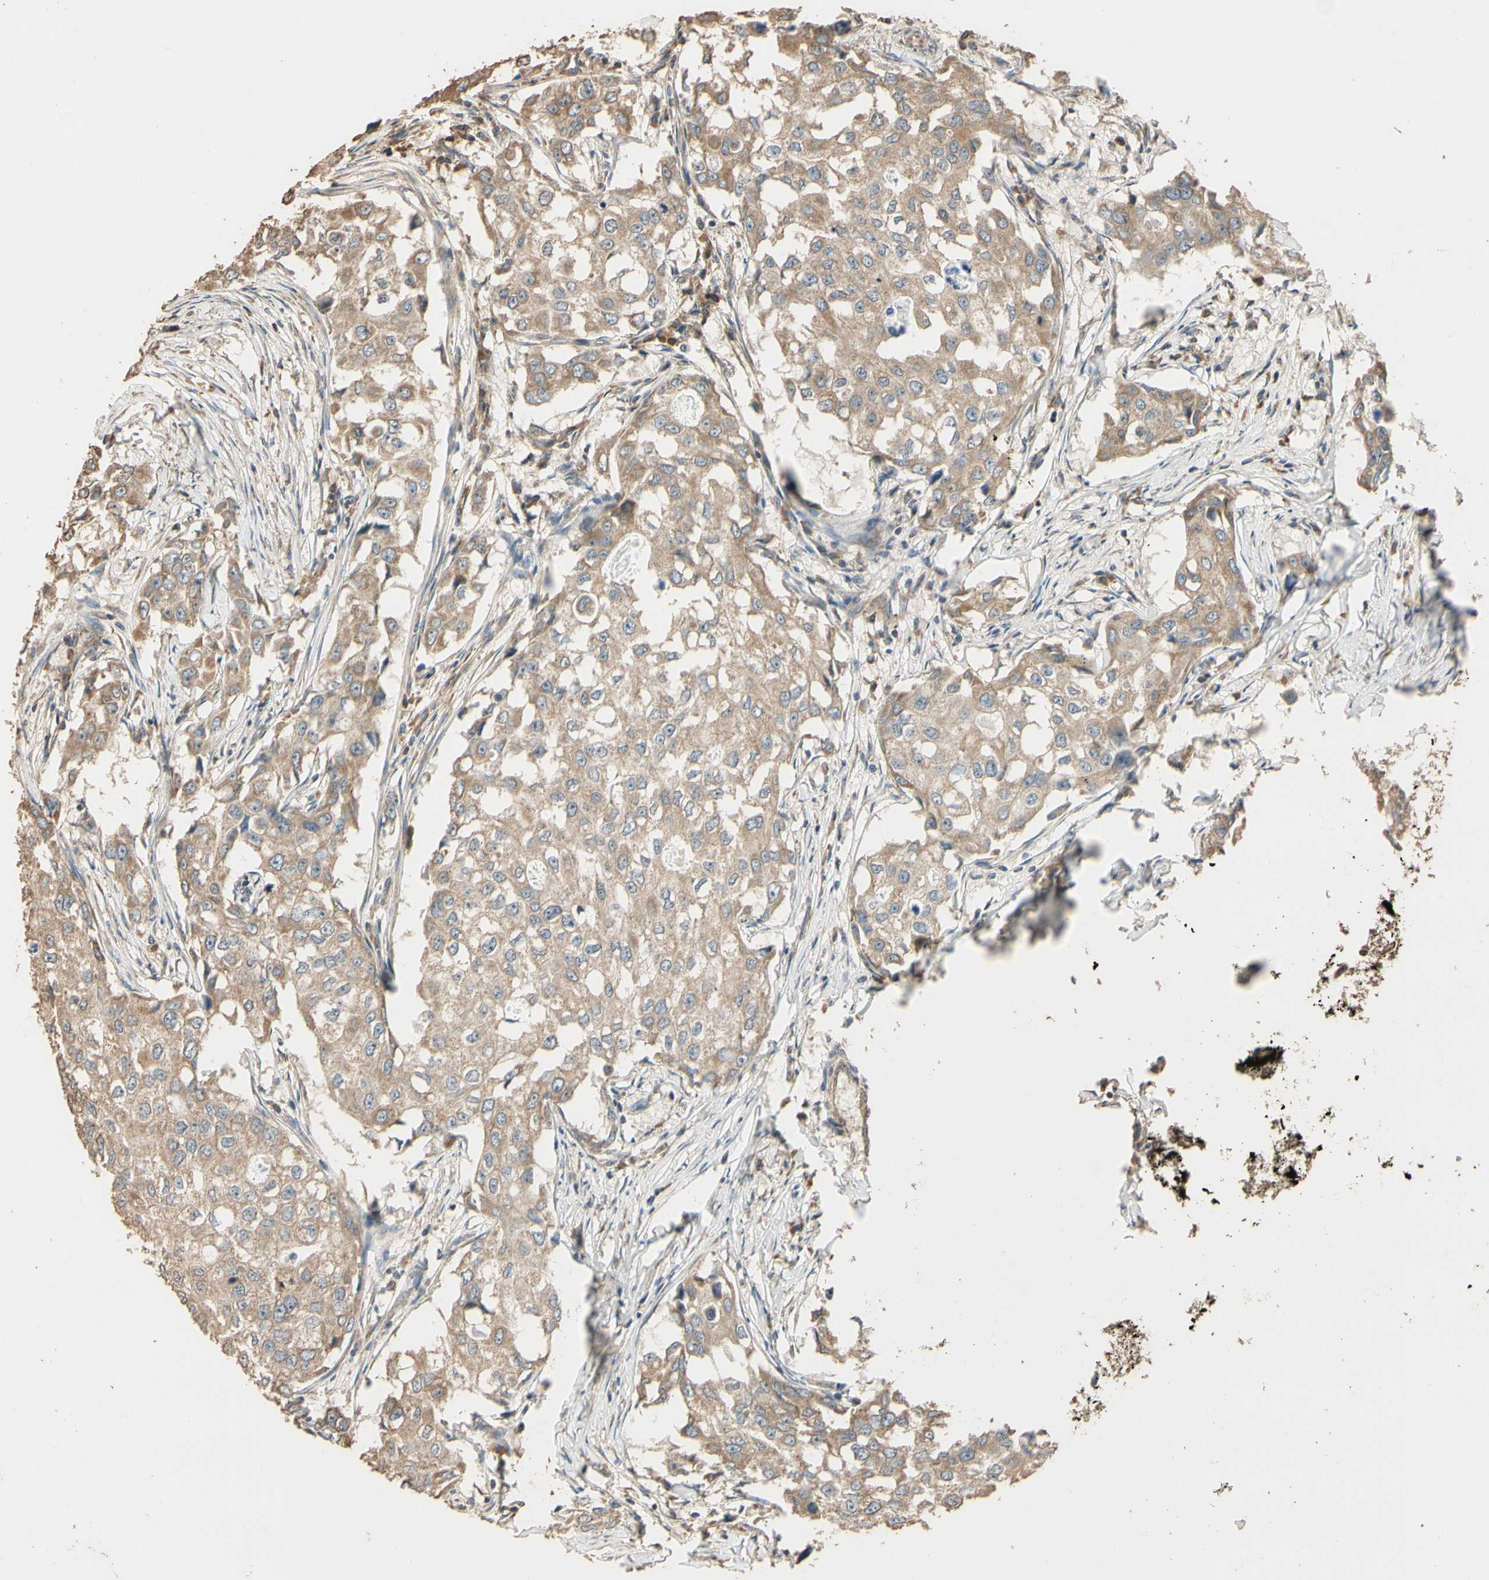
{"staining": {"intensity": "moderate", "quantity": ">75%", "location": "cytoplasmic/membranous"}, "tissue": "breast cancer", "cell_type": "Tumor cells", "image_type": "cancer", "snomed": [{"axis": "morphology", "description": "Duct carcinoma"}, {"axis": "topography", "description": "Breast"}], "caption": "Protein staining of invasive ductal carcinoma (breast) tissue exhibits moderate cytoplasmic/membranous staining in about >75% of tumor cells. (DAB IHC with brightfield microscopy, high magnification).", "gene": "STX18", "patient": {"sex": "female", "age": 27}}